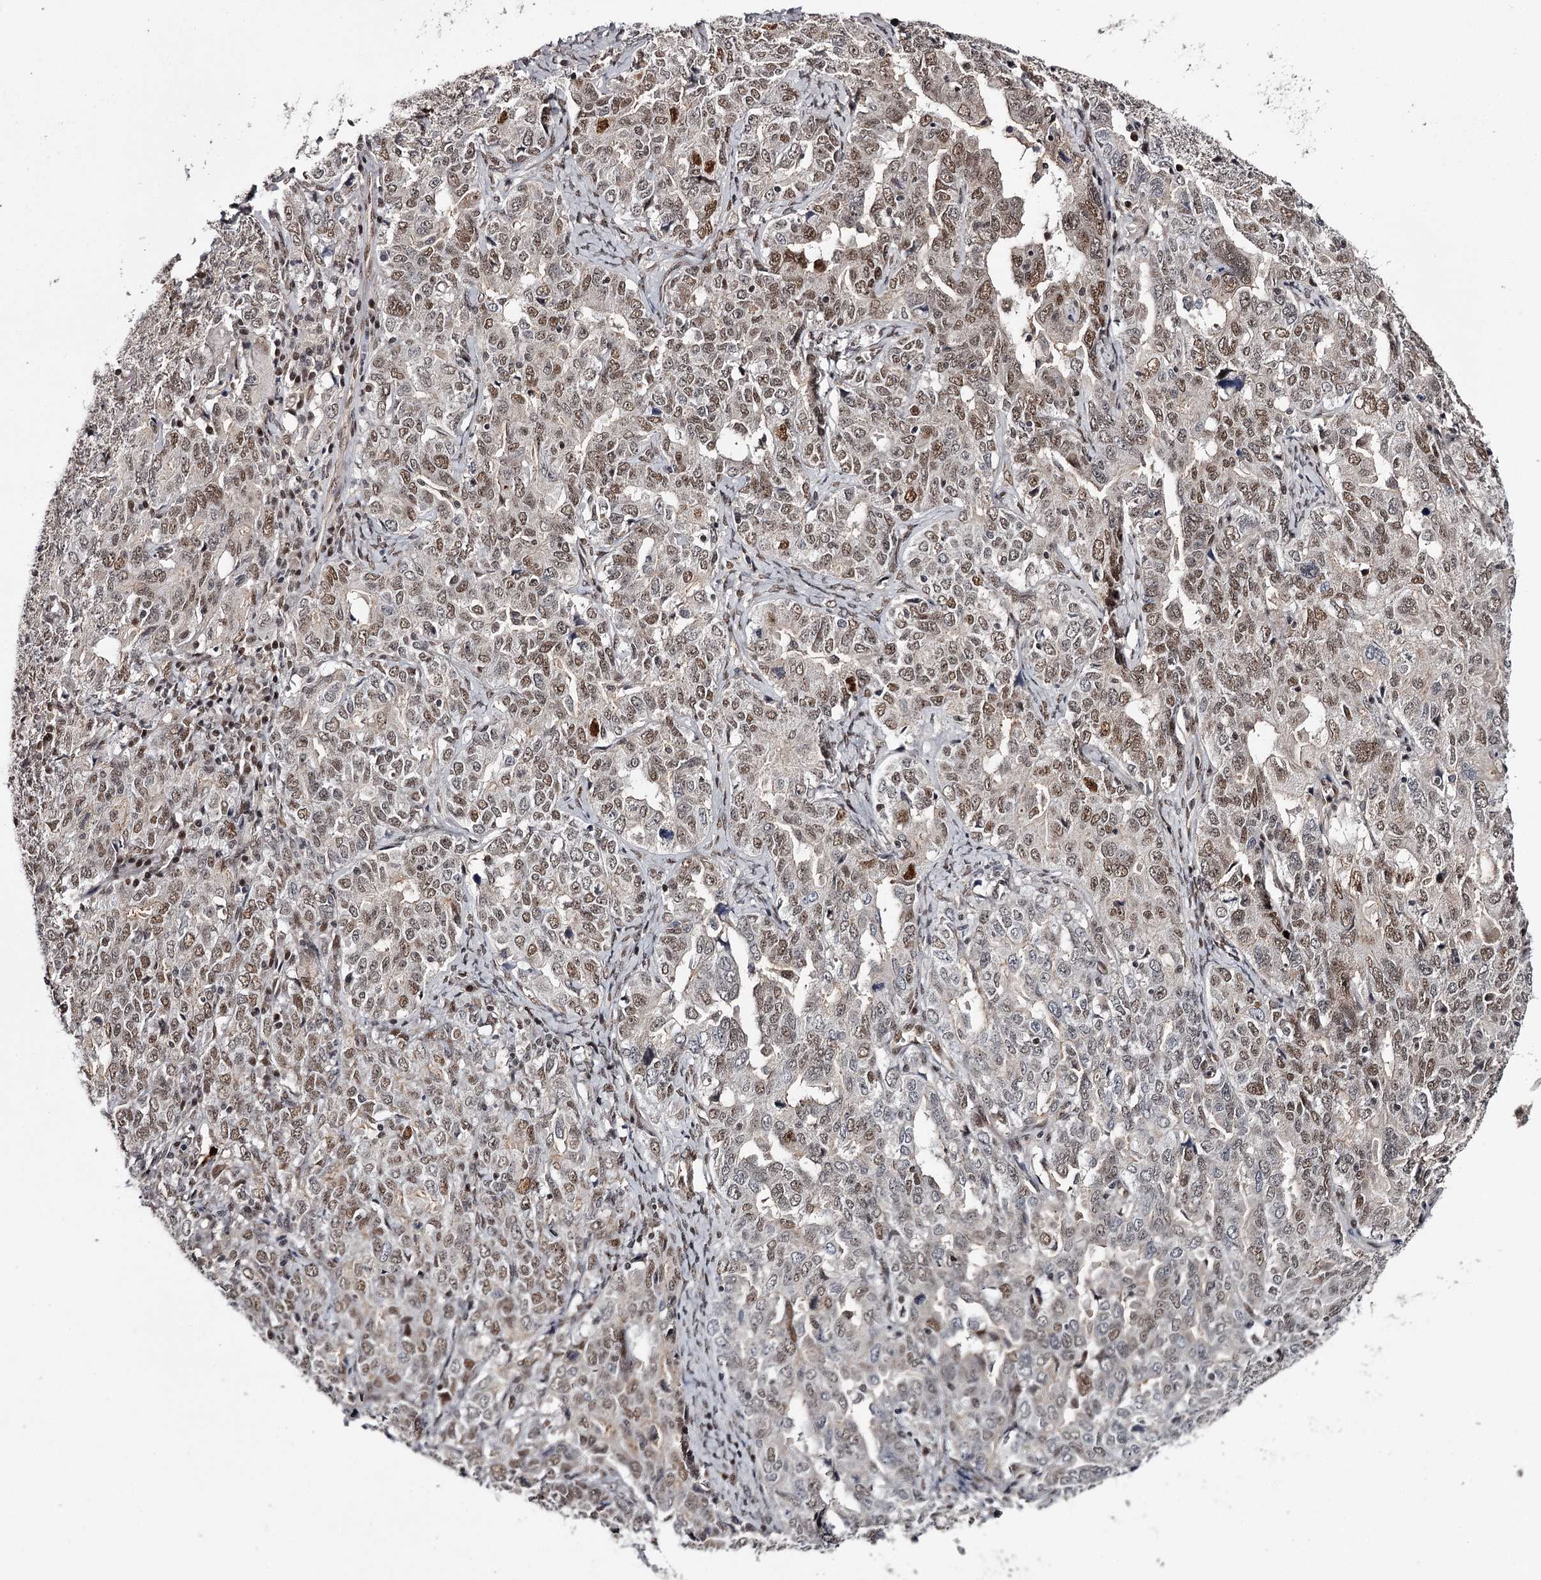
{"staining": {"intensity": "moderate", "quantity": "25%-75%", "location": "nuclear"}, "tissue": "ovarian cancer", "cell_type": "Tumor cells", "image_type": "cancer", "snomed": [{"axis": "morphology", "description": "Carcinoma, endometroid"}, {"axis": "topography", "description": "Ovary"}], "caption": "Ovarian endometroid carcinoma stained with a brown dye reveals moderate nuclear positive staining in about 25%-75% of tumor cells.", "gene": "TTC33", "patient": {"sex": "female", "age": 62}}